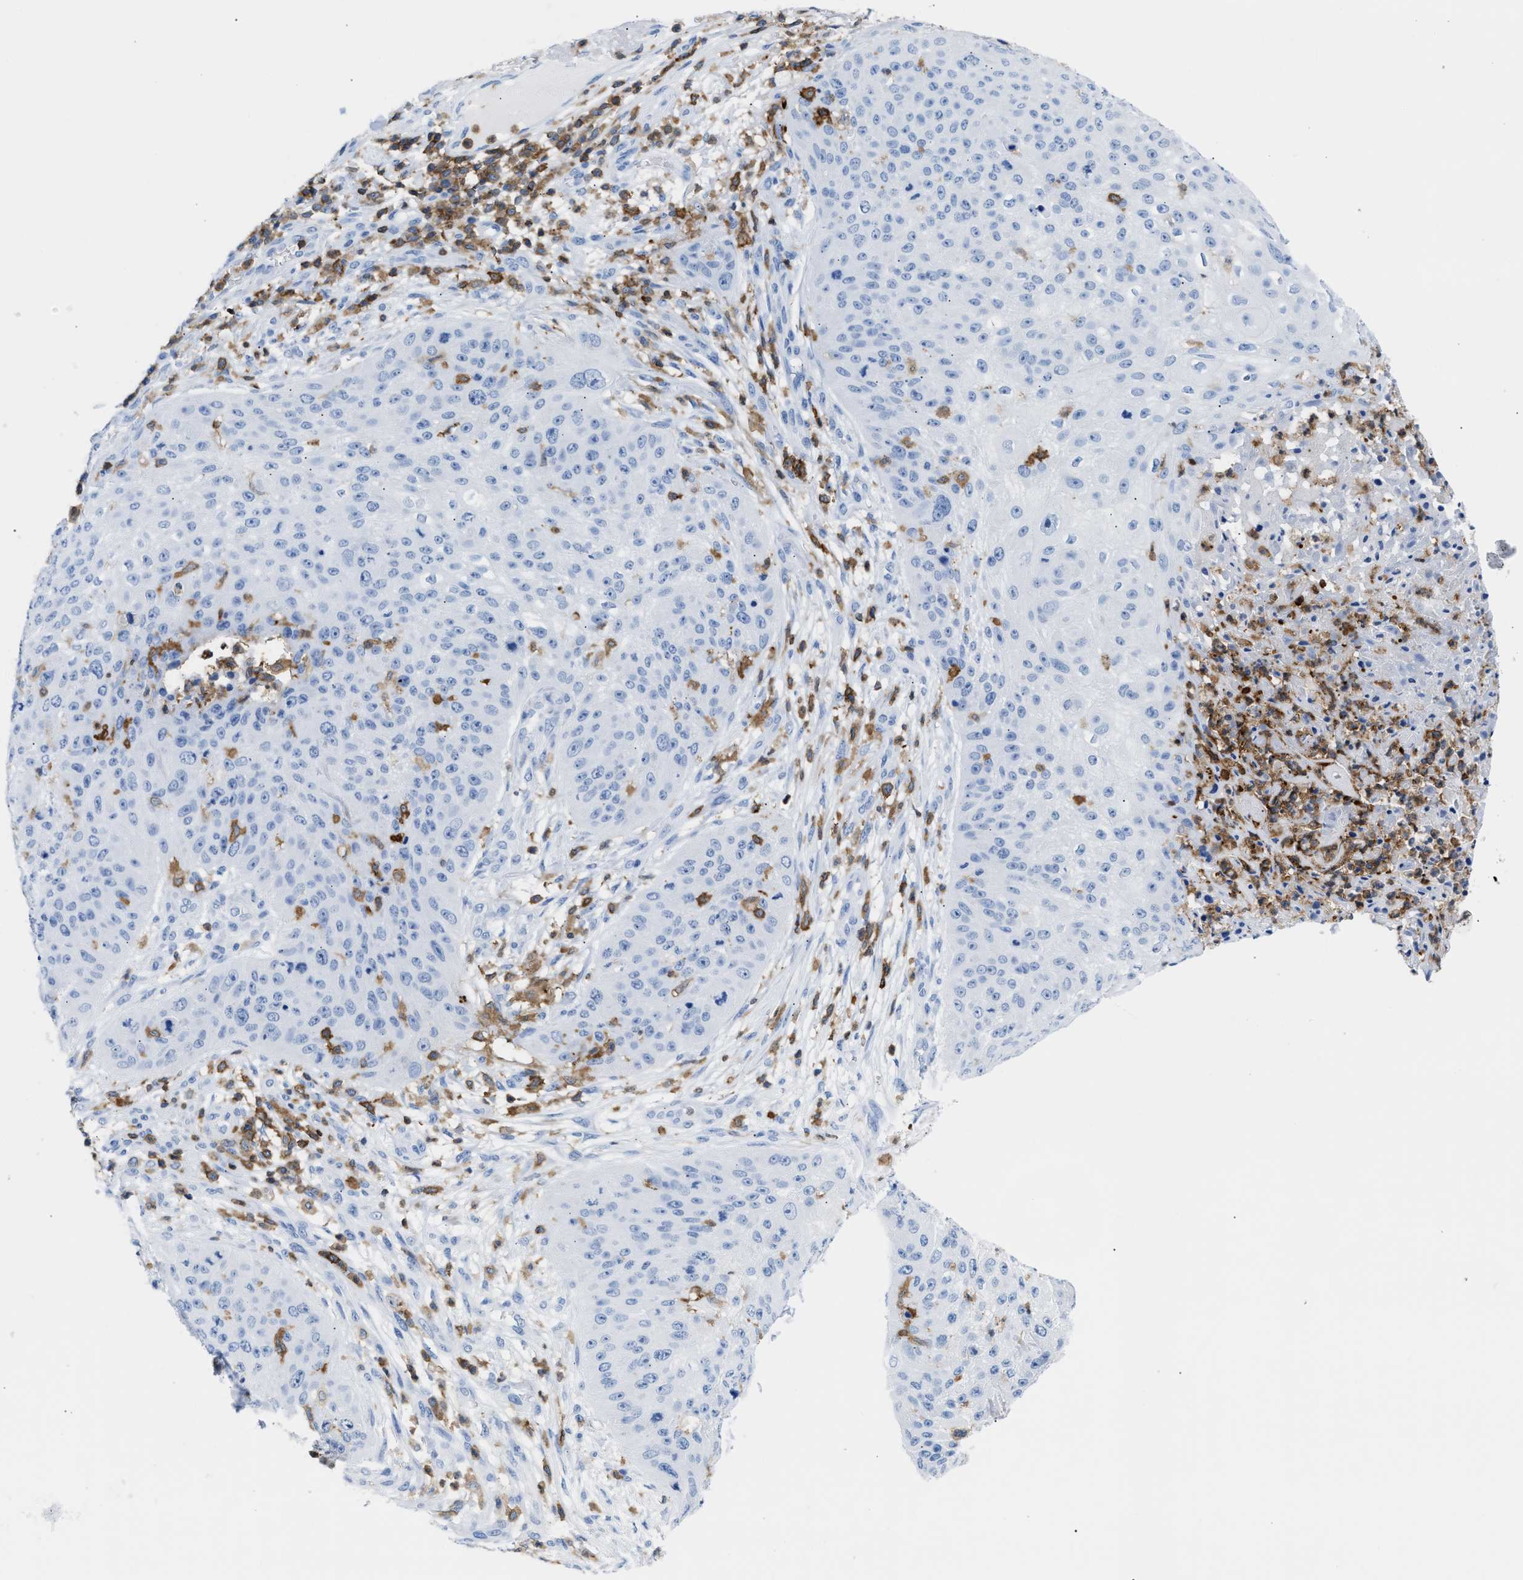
{"staining": {"intensity": "negative", "quantity": "none", "location": "none"}, "tissue": "skin cancer", "cell_type": "Tumor cells", "image_type": "cancer", "snomed": [{"axis": "morphology", "description": "Squamous cell carcinoma, NOS"}, {"axis": "topography", "description": "Skin"}], "caption": "There is no significant staining in tumor cells of skin cancer (squamous cell carcinoma).", "gene": "LCP1", "patient": {"sex": "female", "age": 80}}